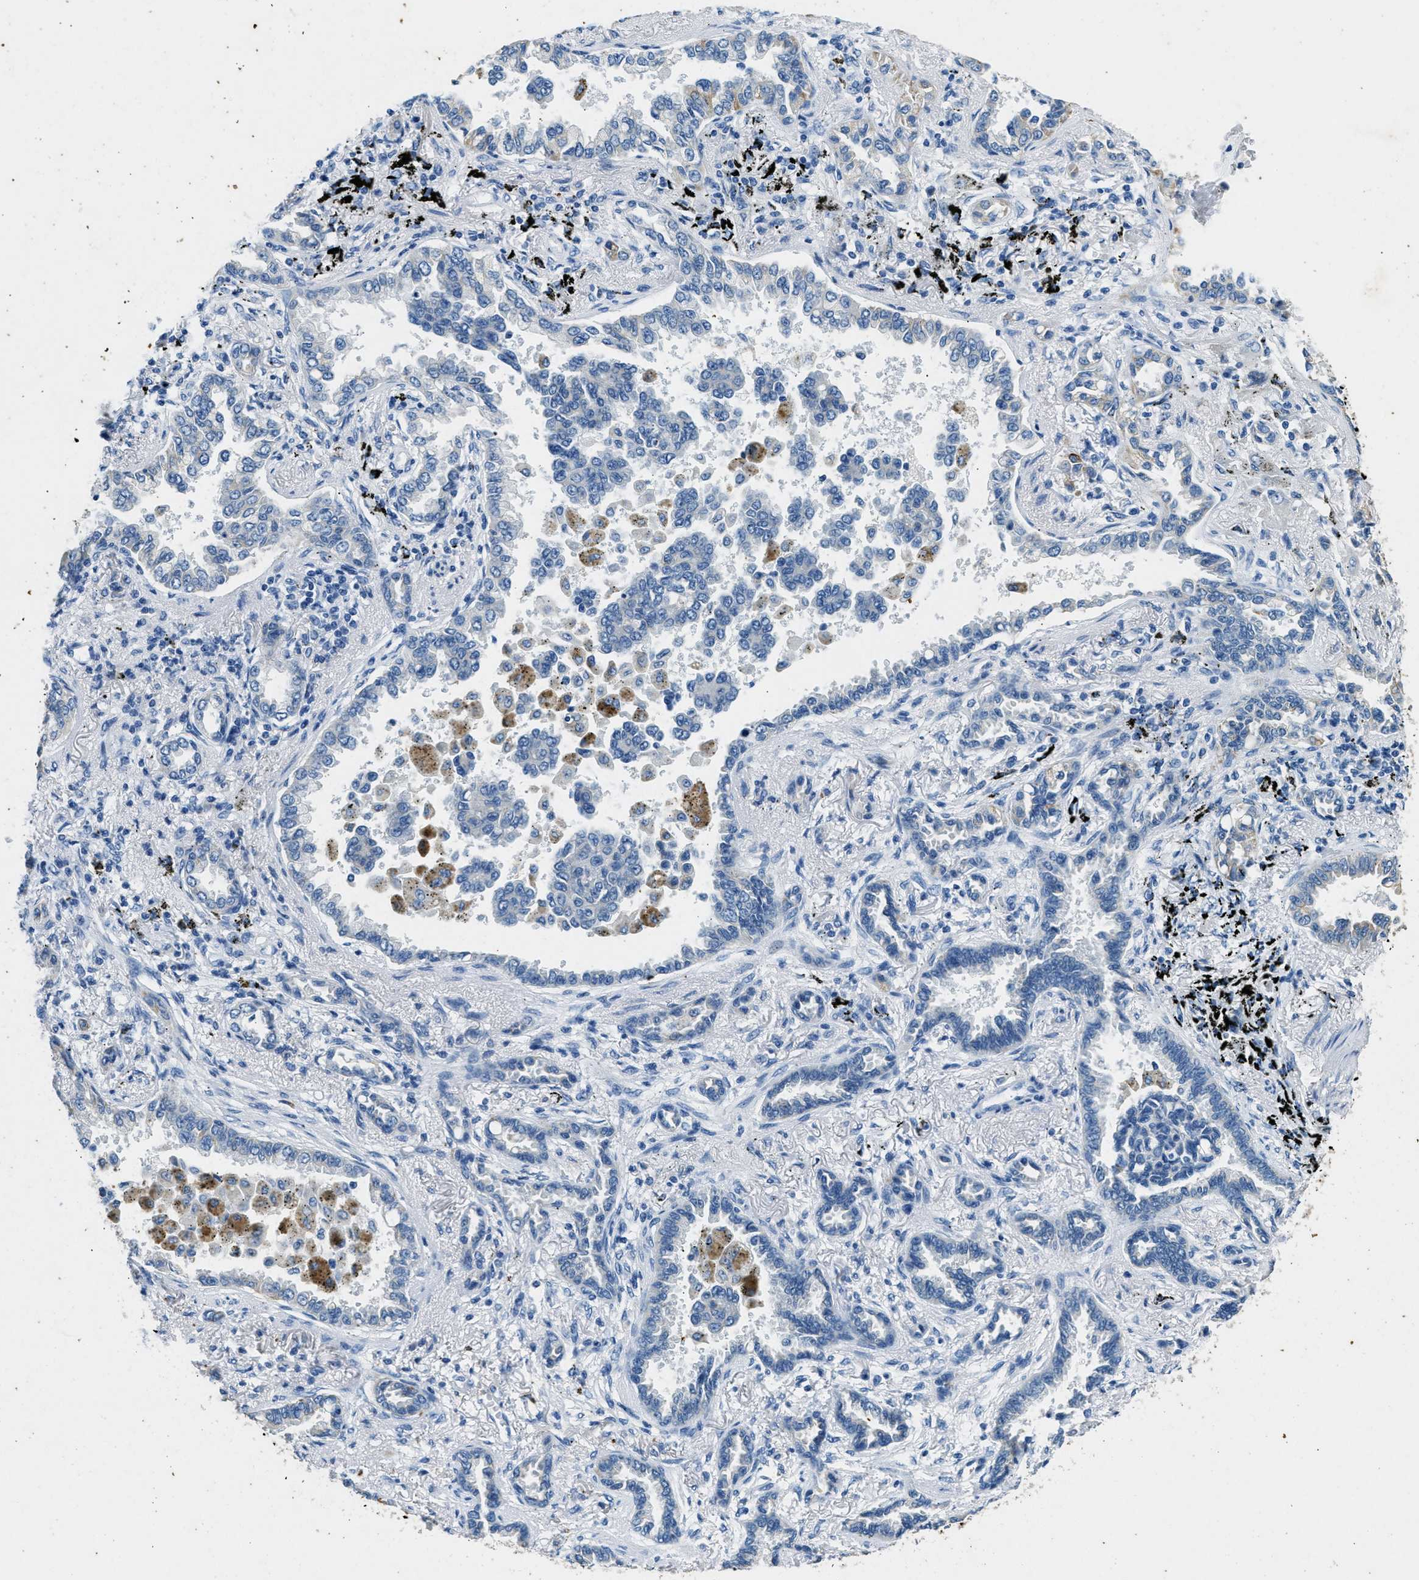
{"staining": {"intensity": "weak", "quantity": "<25%", "location": "cytoplasmic/membranous"}, "tissue": "lung cancer", "cell_type": "Tumor cells", "image_type": "cancer", "snomed": [{"axis": "morphology", "description": "Normal tissue, NOS"}, {"axis": "morphology", "description": "Adenocarcinoma, NOS"}, {"axis": "topography", "description": "Lung"}], "caption": "The image displays no significant staining in tumor cells of lung cancer (adenocarcinoma).", "gene": "CFAP20", "patient": {"sex": "male", "age": 59}}